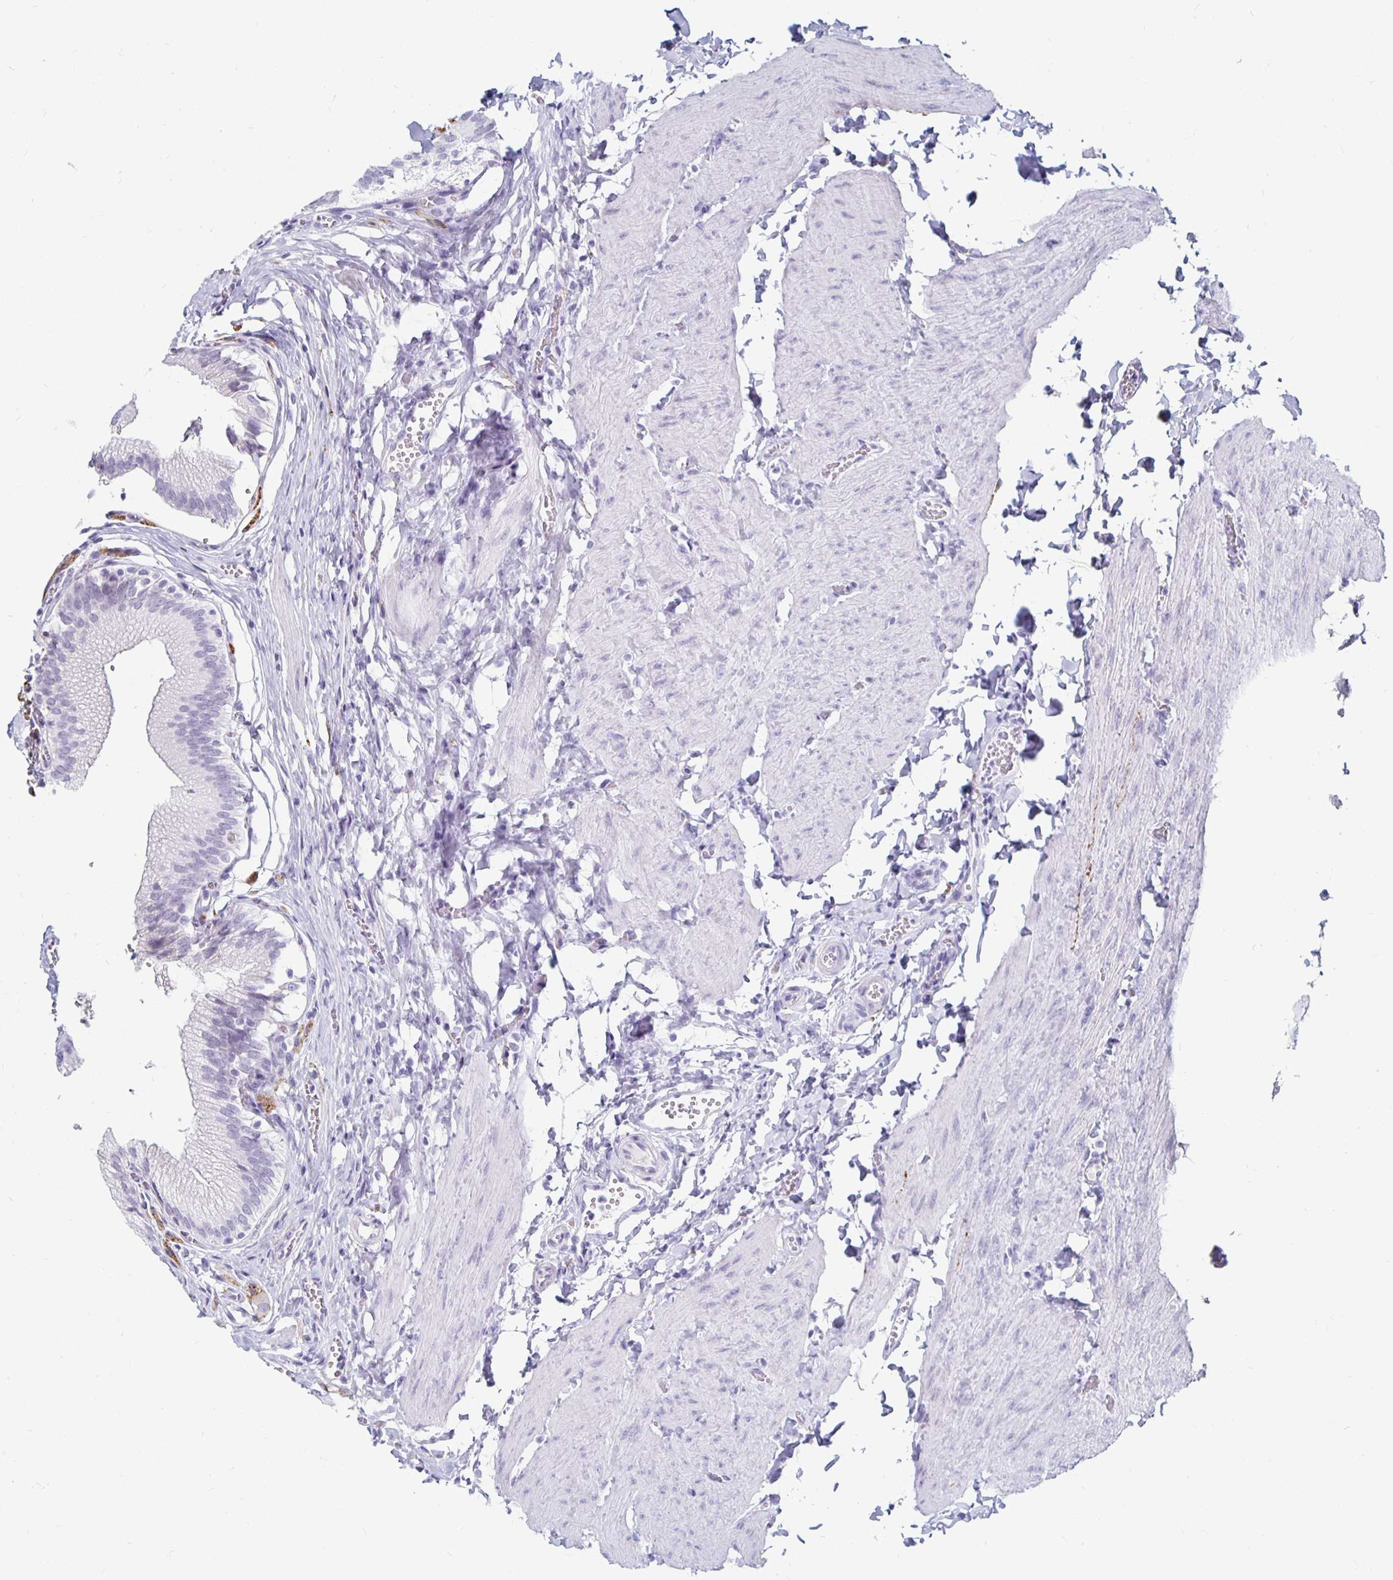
{"staining": {"intensity": "negative", "quantity": "none", "location": "none"}, "tissue": "gallbladder", "cell_type": "Glandular cells", "image_type": "normal", "snomed": [{"axis": "morphology", "description": "Normal tissue, NOS"}, {"axis": "topography", "description": "Gallbladder"}, {"axis": "topography", "description": "Peripheral nerve tissue"}], "caption": "Glandular cells show no significant protein expression in normal gallbladder. The staining is performed using DAB brown chromogen with nuclei counter-stained in using hematoxylin.", "gene": "KCNQ2", "patient": {"sex": "male", "age": 17}}